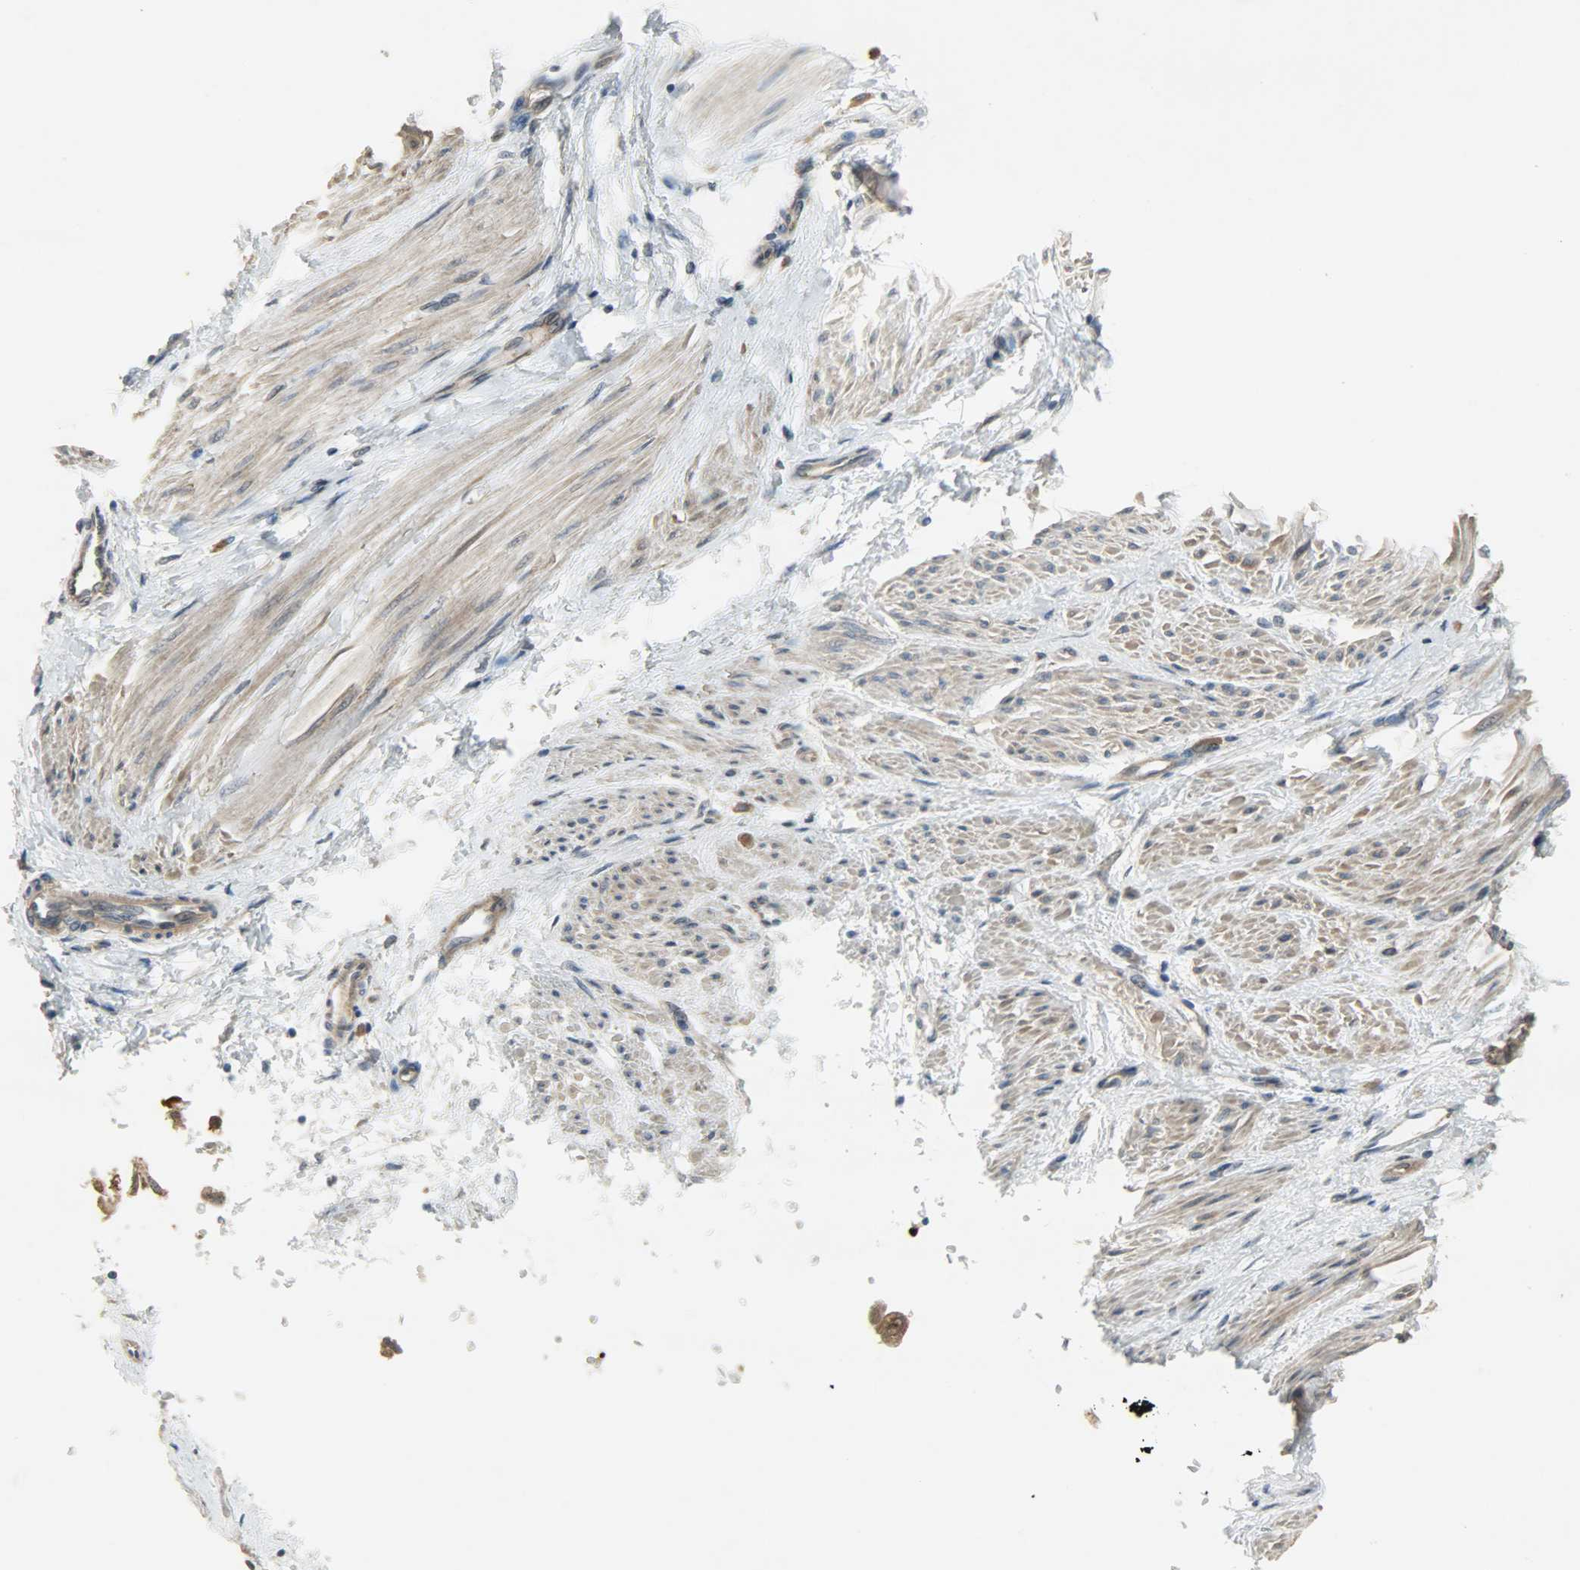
{"staining": {"intensity": "moderate", "quantity": ">75%", "location": "cytoplasmic/membranous"}, "tissue": "smooth muscle", "cell_type": "Smooth muscle cells", "image_type": "normal", "snomed": [{"axis": "morphology", "description": "Normal tissue, NOS"}, {"axis": "topography", "description": "Smooth muscle"}, {"axis": "topography", "description": "Uterus"}], "caption": "Protein expression analysis of unremarkable human smooth muscle reveals moderate cytoplasmic/membranous expression in about >75% of smooth muscle cells.", "gene": "AMT", "patient": {"sex": "female", "age": 39}}